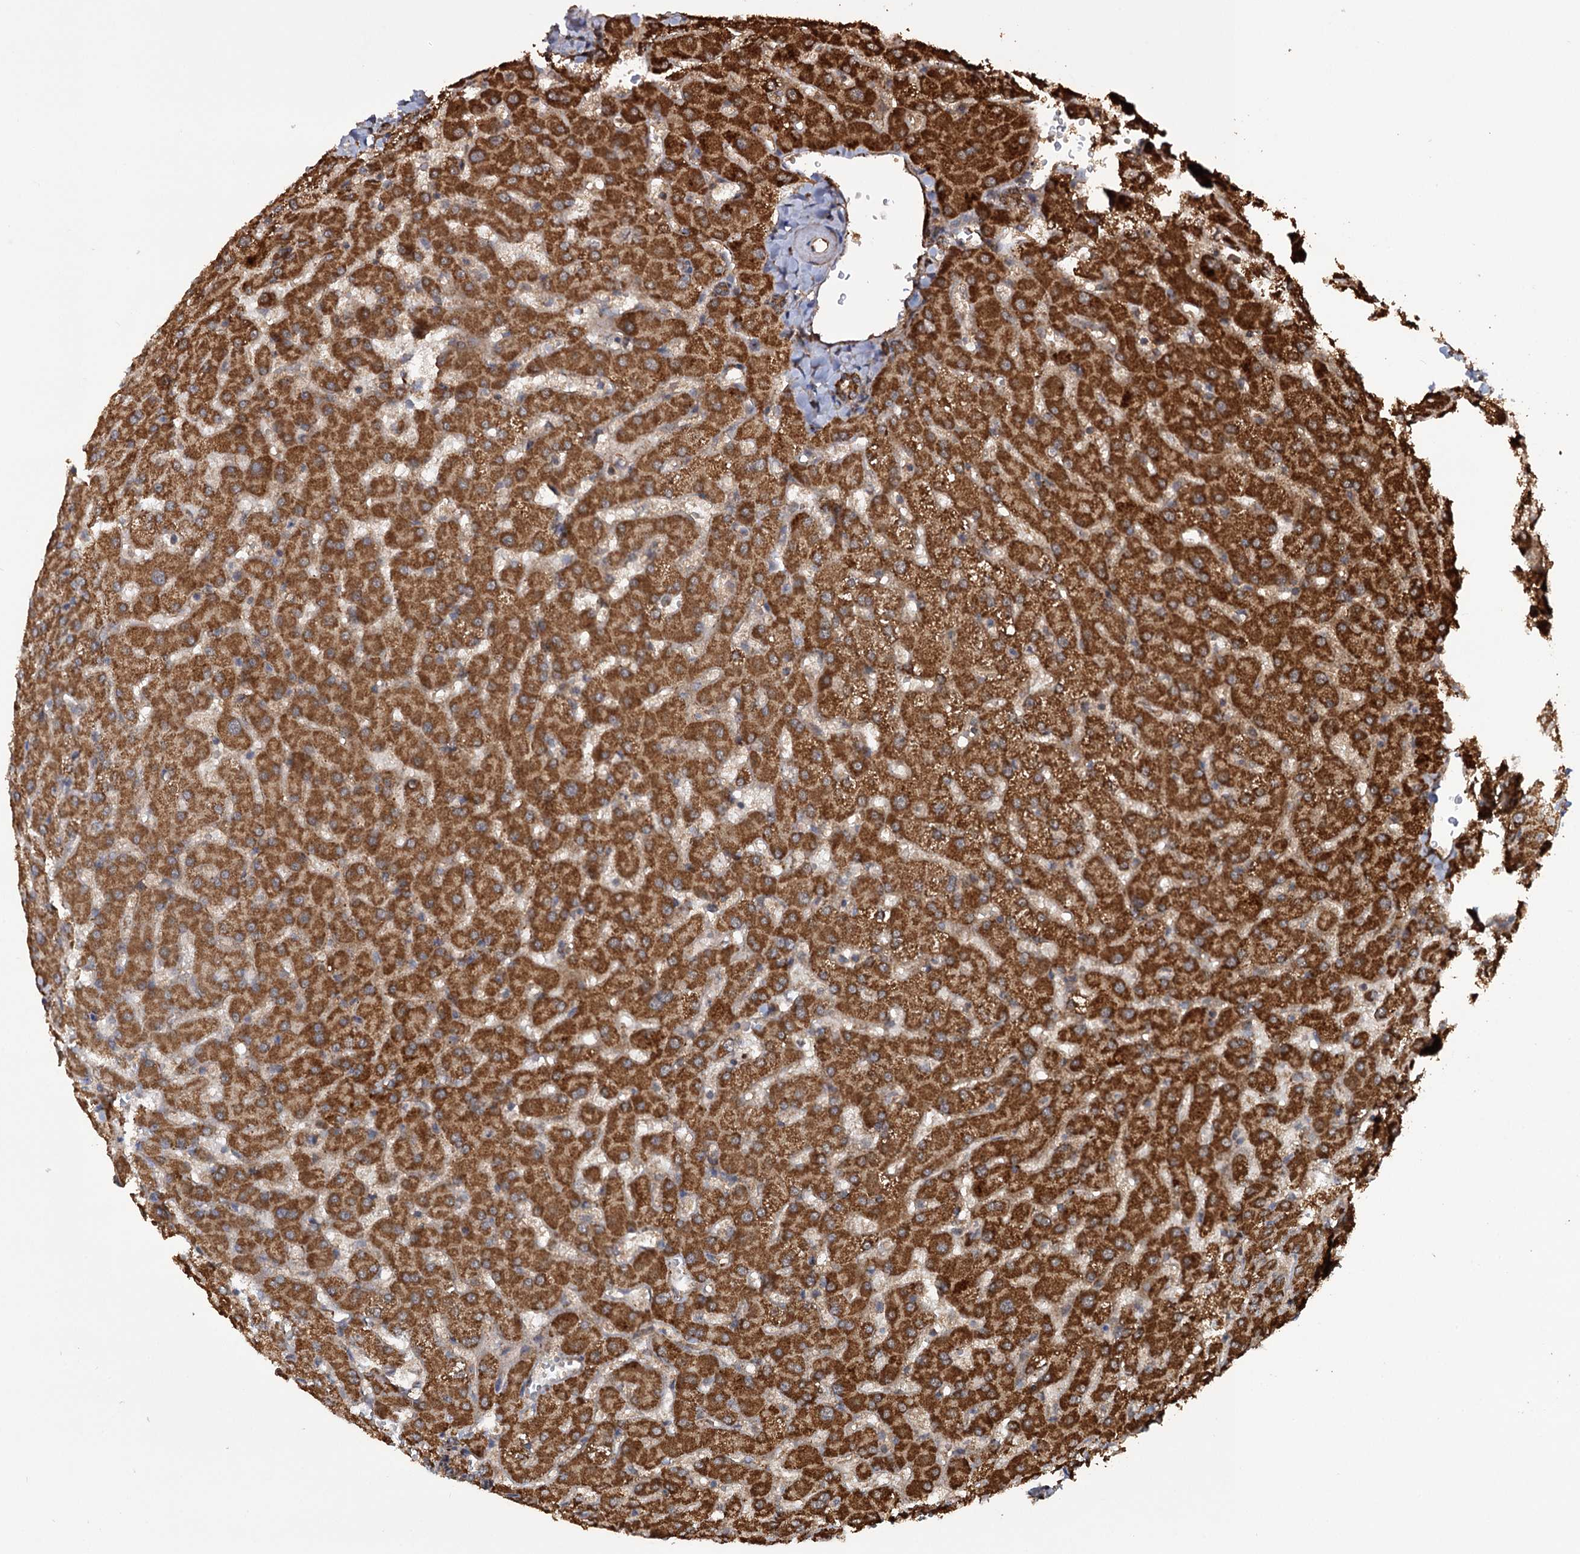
{"staining": {"intensity": "moderate", "quantity": ">75%", "location": "cytoplasmic/membranous"}, "tissue": "liver", "cell_type": "Cholangiocytes", "image_type": "normal", "snomed": [{"axis": "morphology", "description": "Normal tissue, NOS"}, {"axis": "topography", "description": "Liver"}], "caption": "The micrograph reveals a brown stain indicating the presence of a protein in the cytoplasmic/membranous of cholangiocytes in liver.", "gene": "IPO4", "patient": {"sex": "female", "age": 63}}